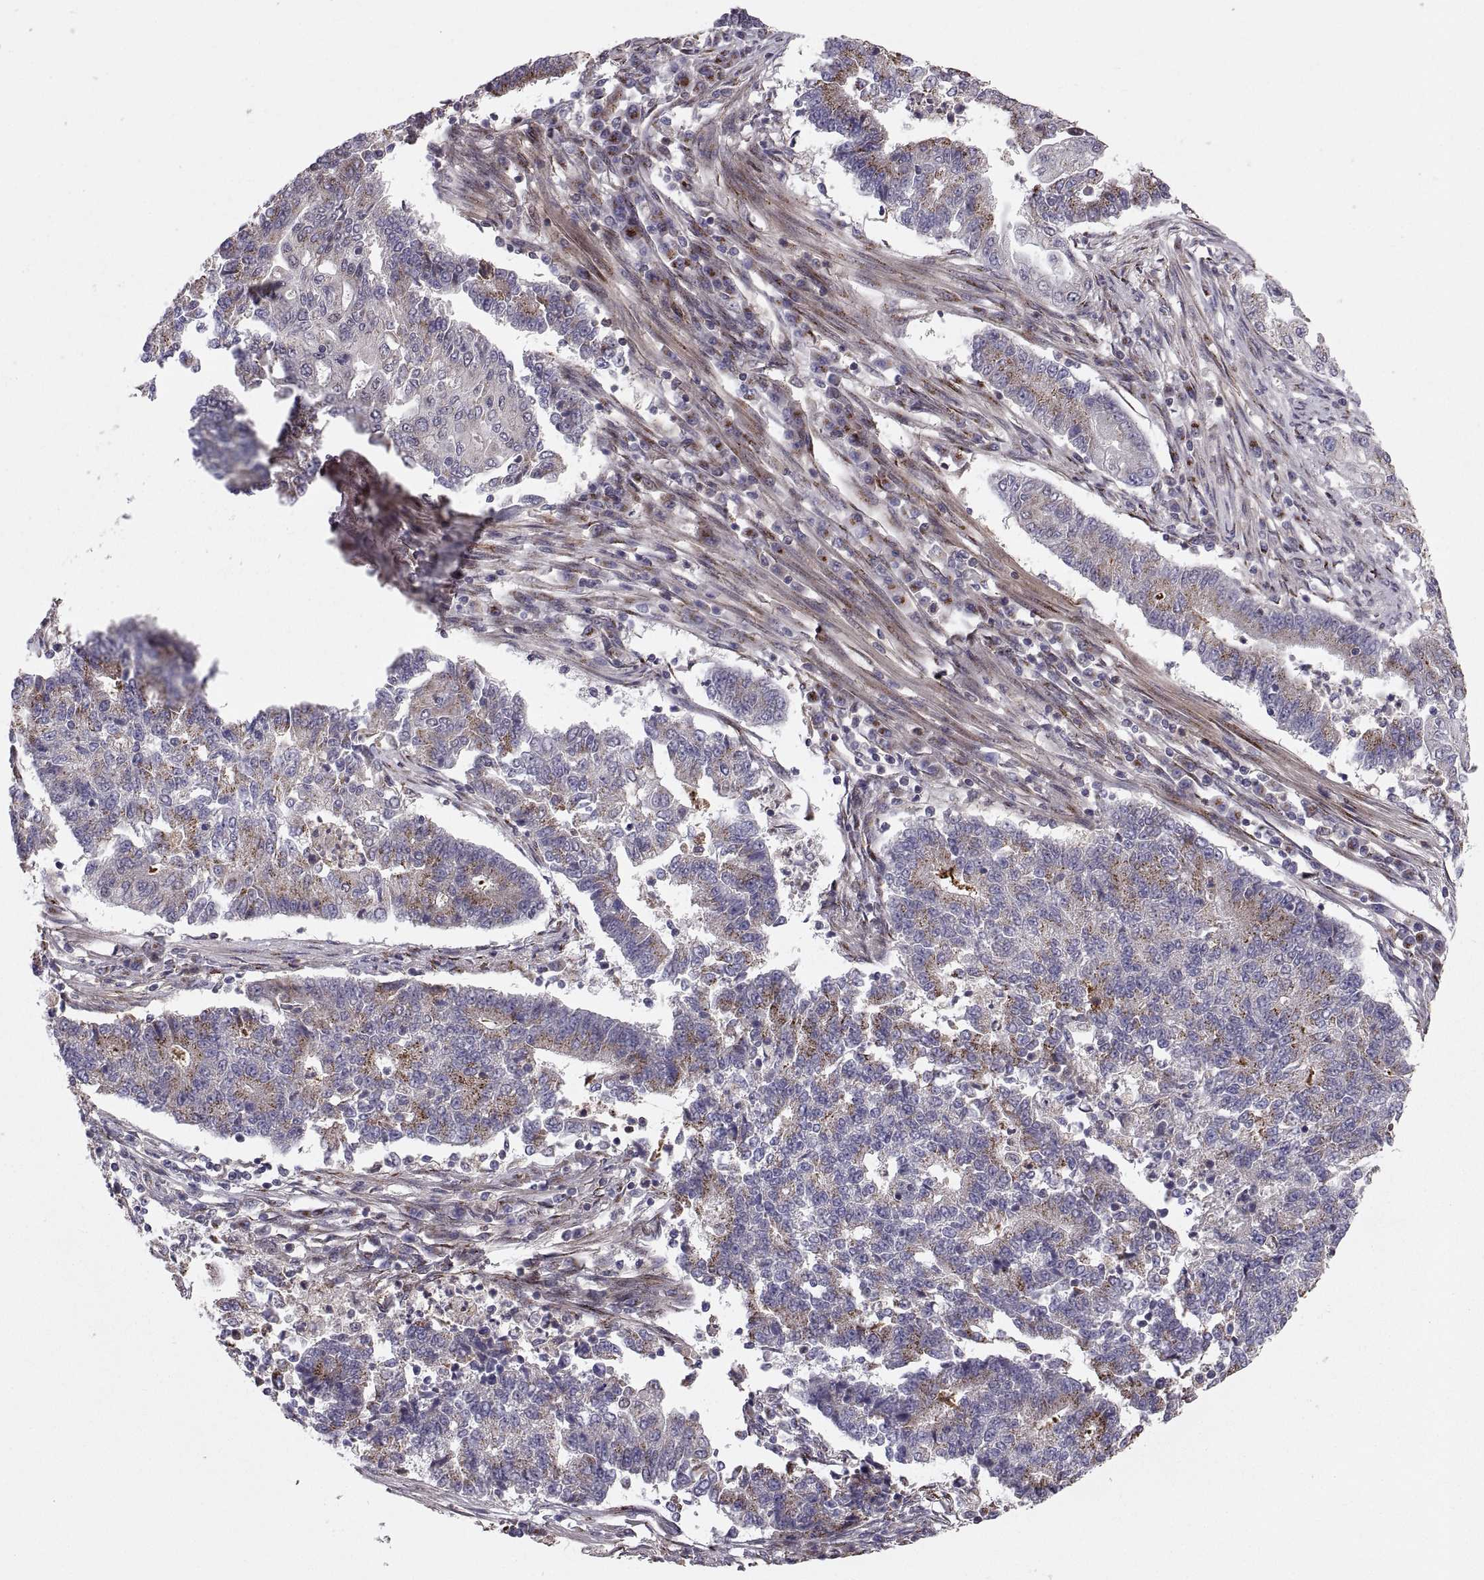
{"staining": {"intensity": "moderate", "quantity": "25%-75%", "location": "cytoplasmic/membranous"}, "tissue": "endometrial cancer", "cell_type": "Tumor cells", "image_type": "cancer", "snomed": [{"axis": "morphology", "description": "Adenocarcinoma, NOS"}, {"axis": "topography", "description": "Uterus"}, {"axis": "topography", "description": "Endometrium"}], "caption": "Human endometrial adenocarcinoma stained with a brown dye shows moderate cytoplasmic/membranous positive staining in approximately 25%-75% of tumor cells.", "gene": "TESC", "patient": {"sex": "female", "age": 54}}